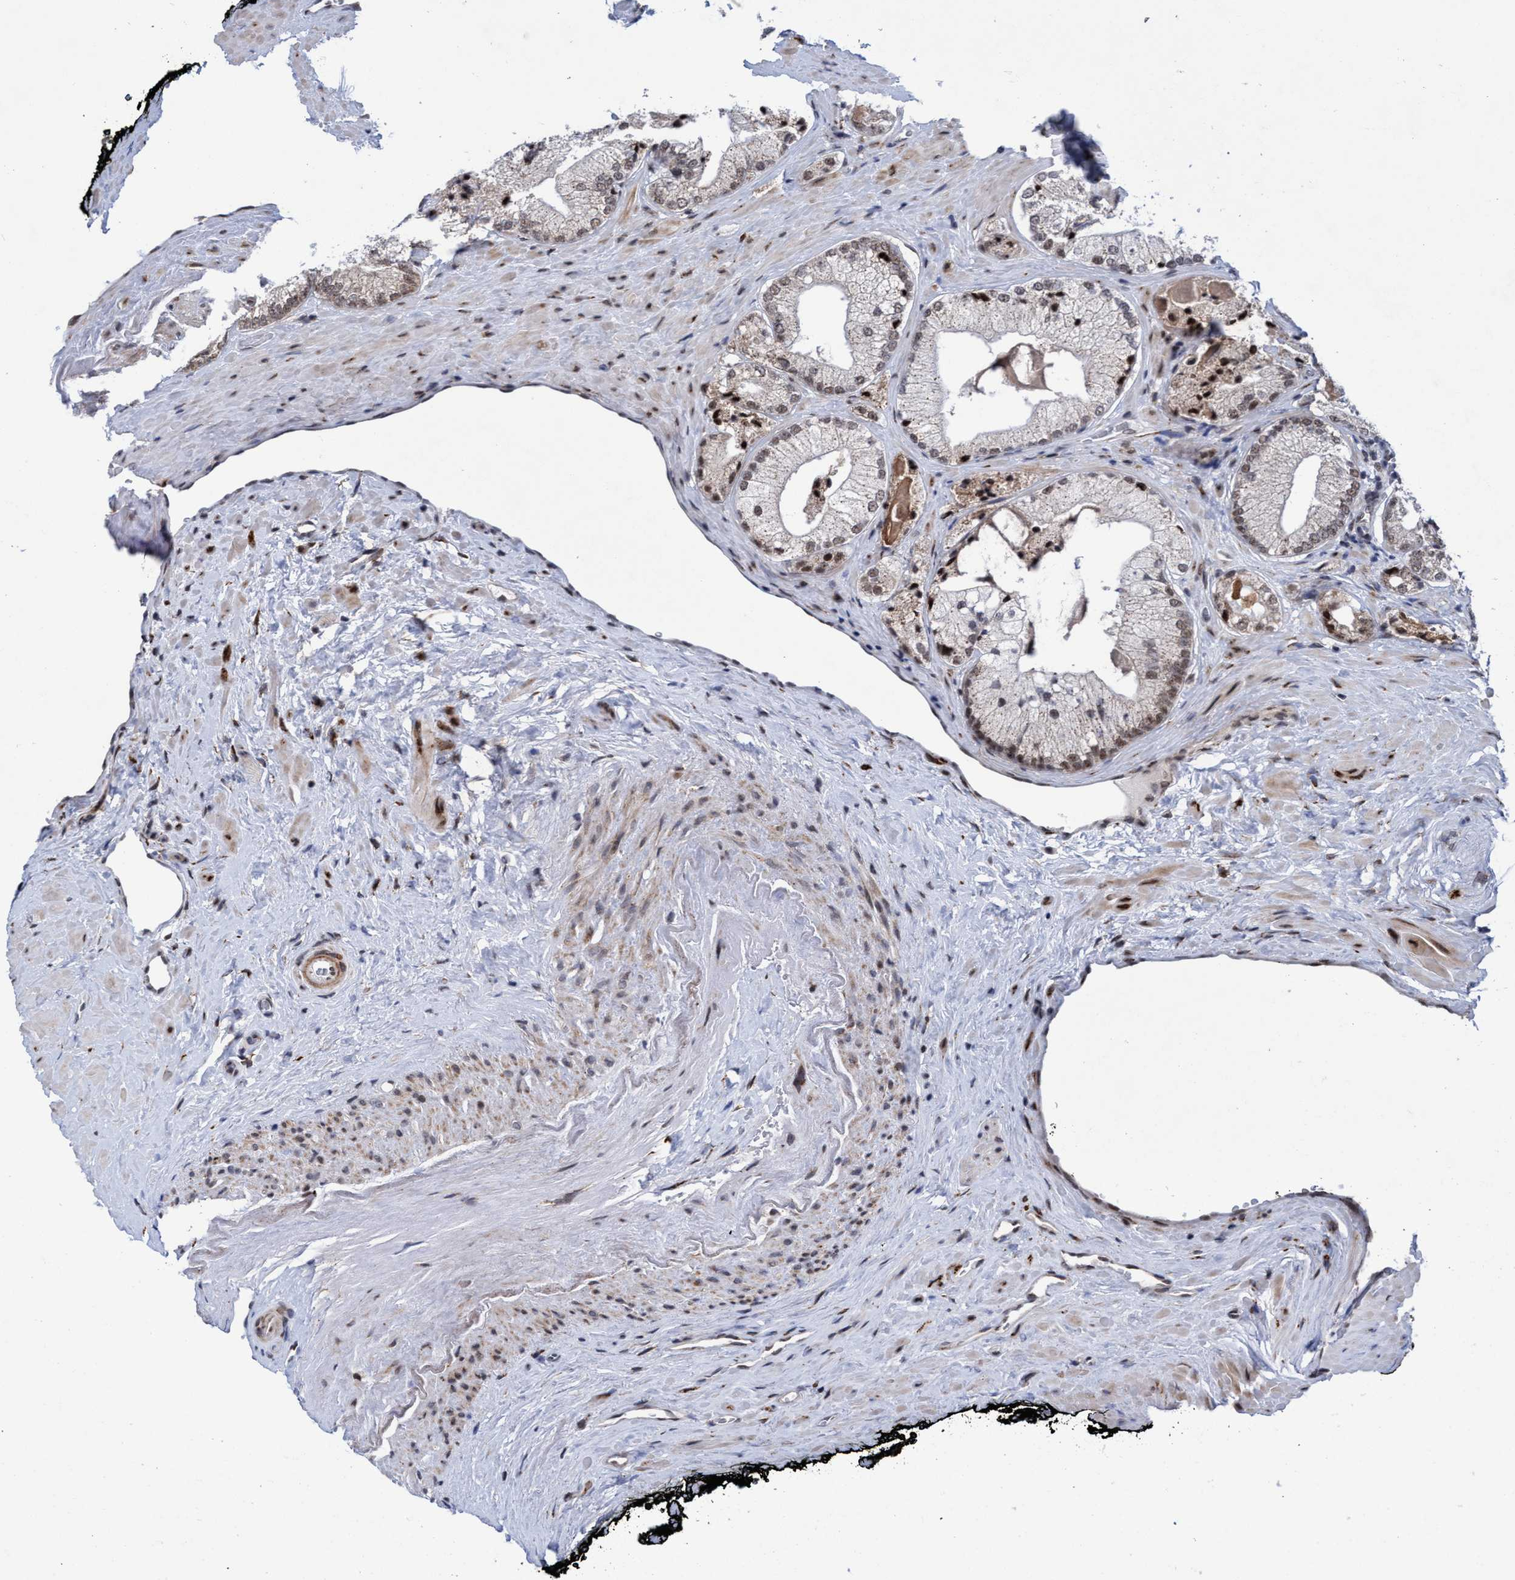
{"staining": {"intensity": "weak", "quantity": ">75%", "location": "nuclear"}, "tissue": "prostate cancer", "cell_type": "Tumor cells", "image_type": "cancer", "snomed": [{"axis": "morphology", "description": "Adenocarcinoma, Low grade"}, {"axis": "topography", "description": "Prostate"}], "caption": "Prostate adenocarcinoma (low-grade) stained with immunohistochemistry (IHC) exhibits weak nuclear staining in approximately >75% of tumor cells.", "gene": "GLT6D1", "patient": {"sex": "male", "age": 65}}